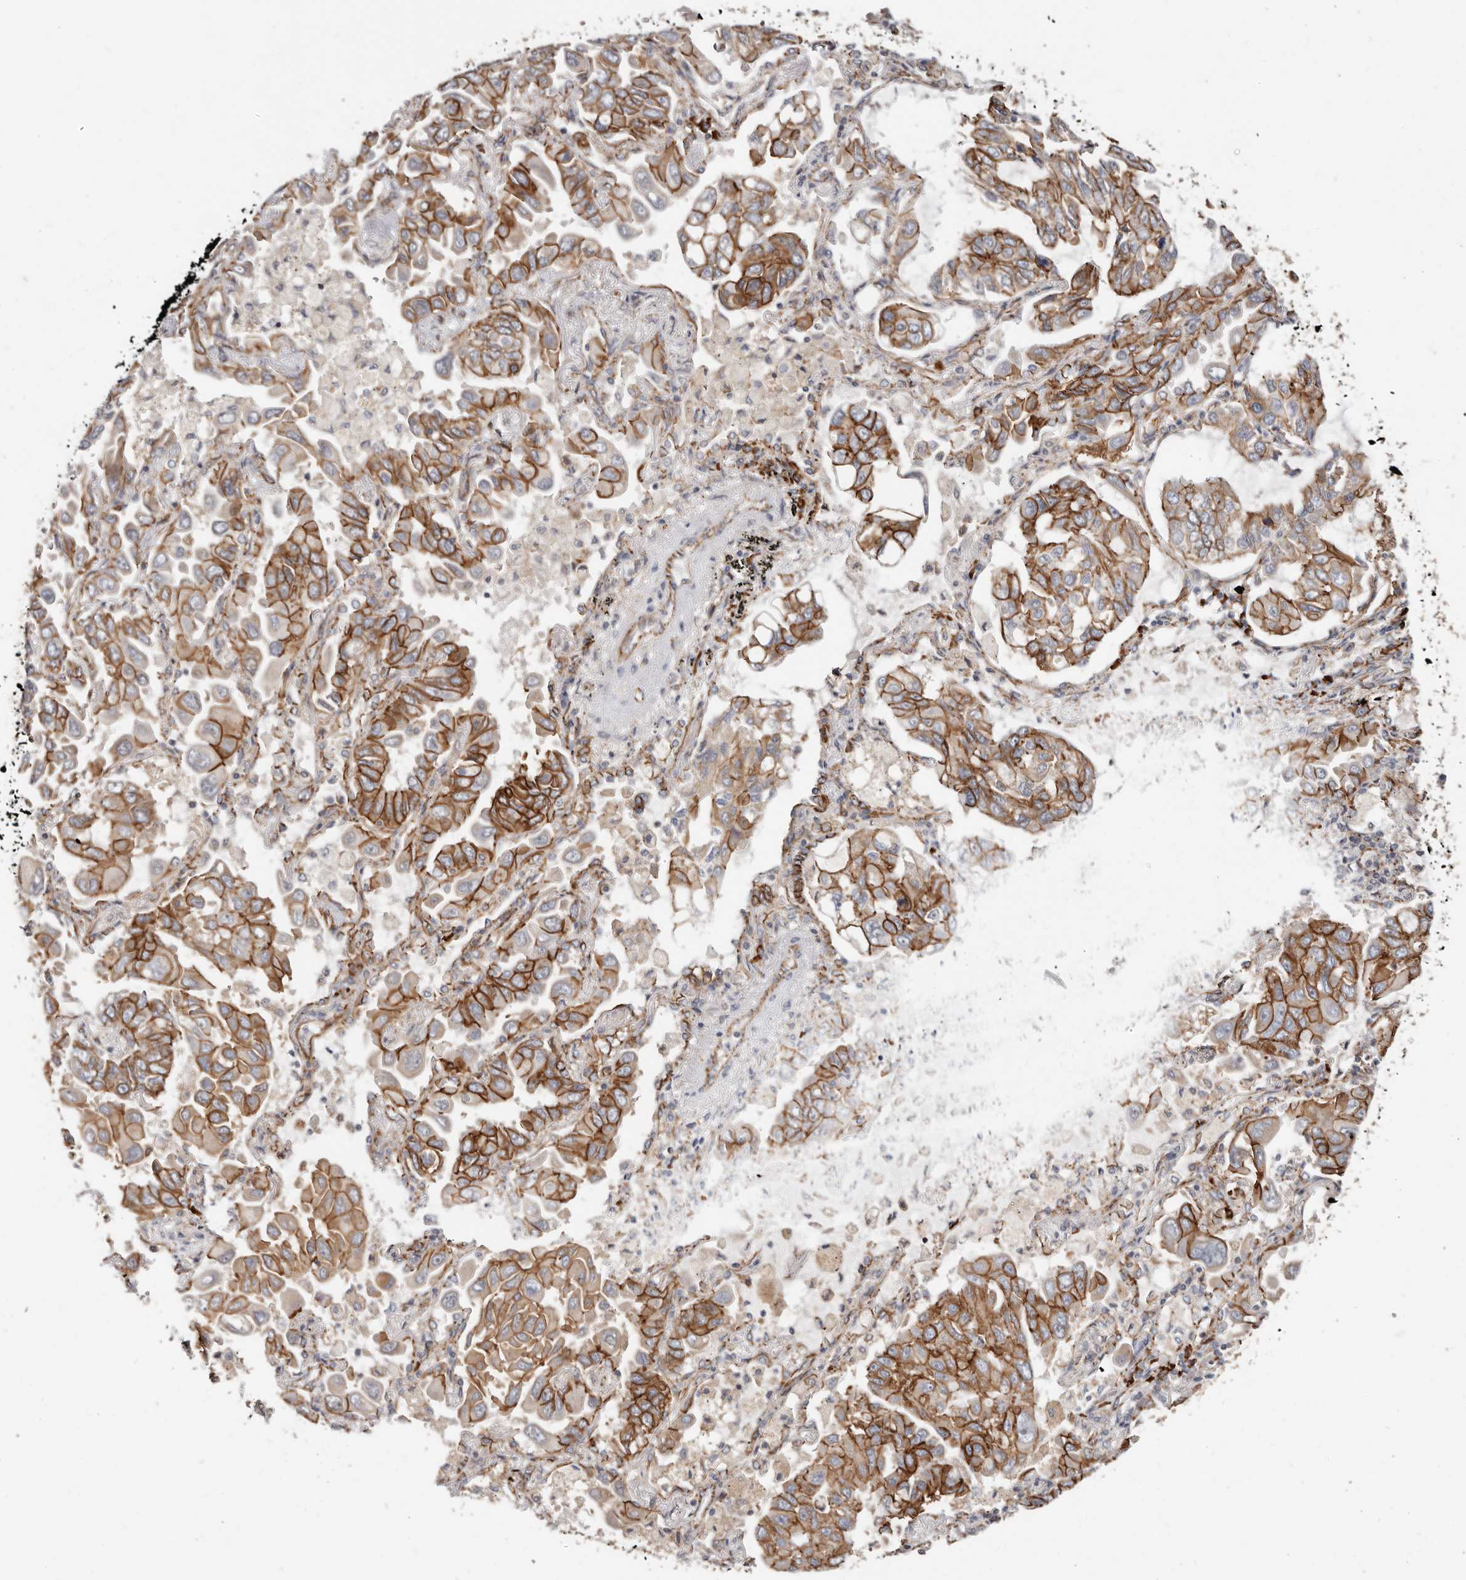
{"staining": {"intensity": "strong", "quantity": ">75%", "location": "cytoplasmic/membranous"}, "tissue": "lung cancer", "cell_type": "Tumor cells", "image_type": "cancer", "snomed": [{"axis": "morphology", "description": "Adenocarcinoma, NOS"}, {"axis": "topography", "description": "Lung"}], "caption": "Protein staining of lung cancer (adenocarcinoma) tissue reveals strong cytoplasmic/membranous expression in approximately >75% of tumor cells.", "gene": "CTNNB1", "patient": {"sex": "male", "age": 64}}